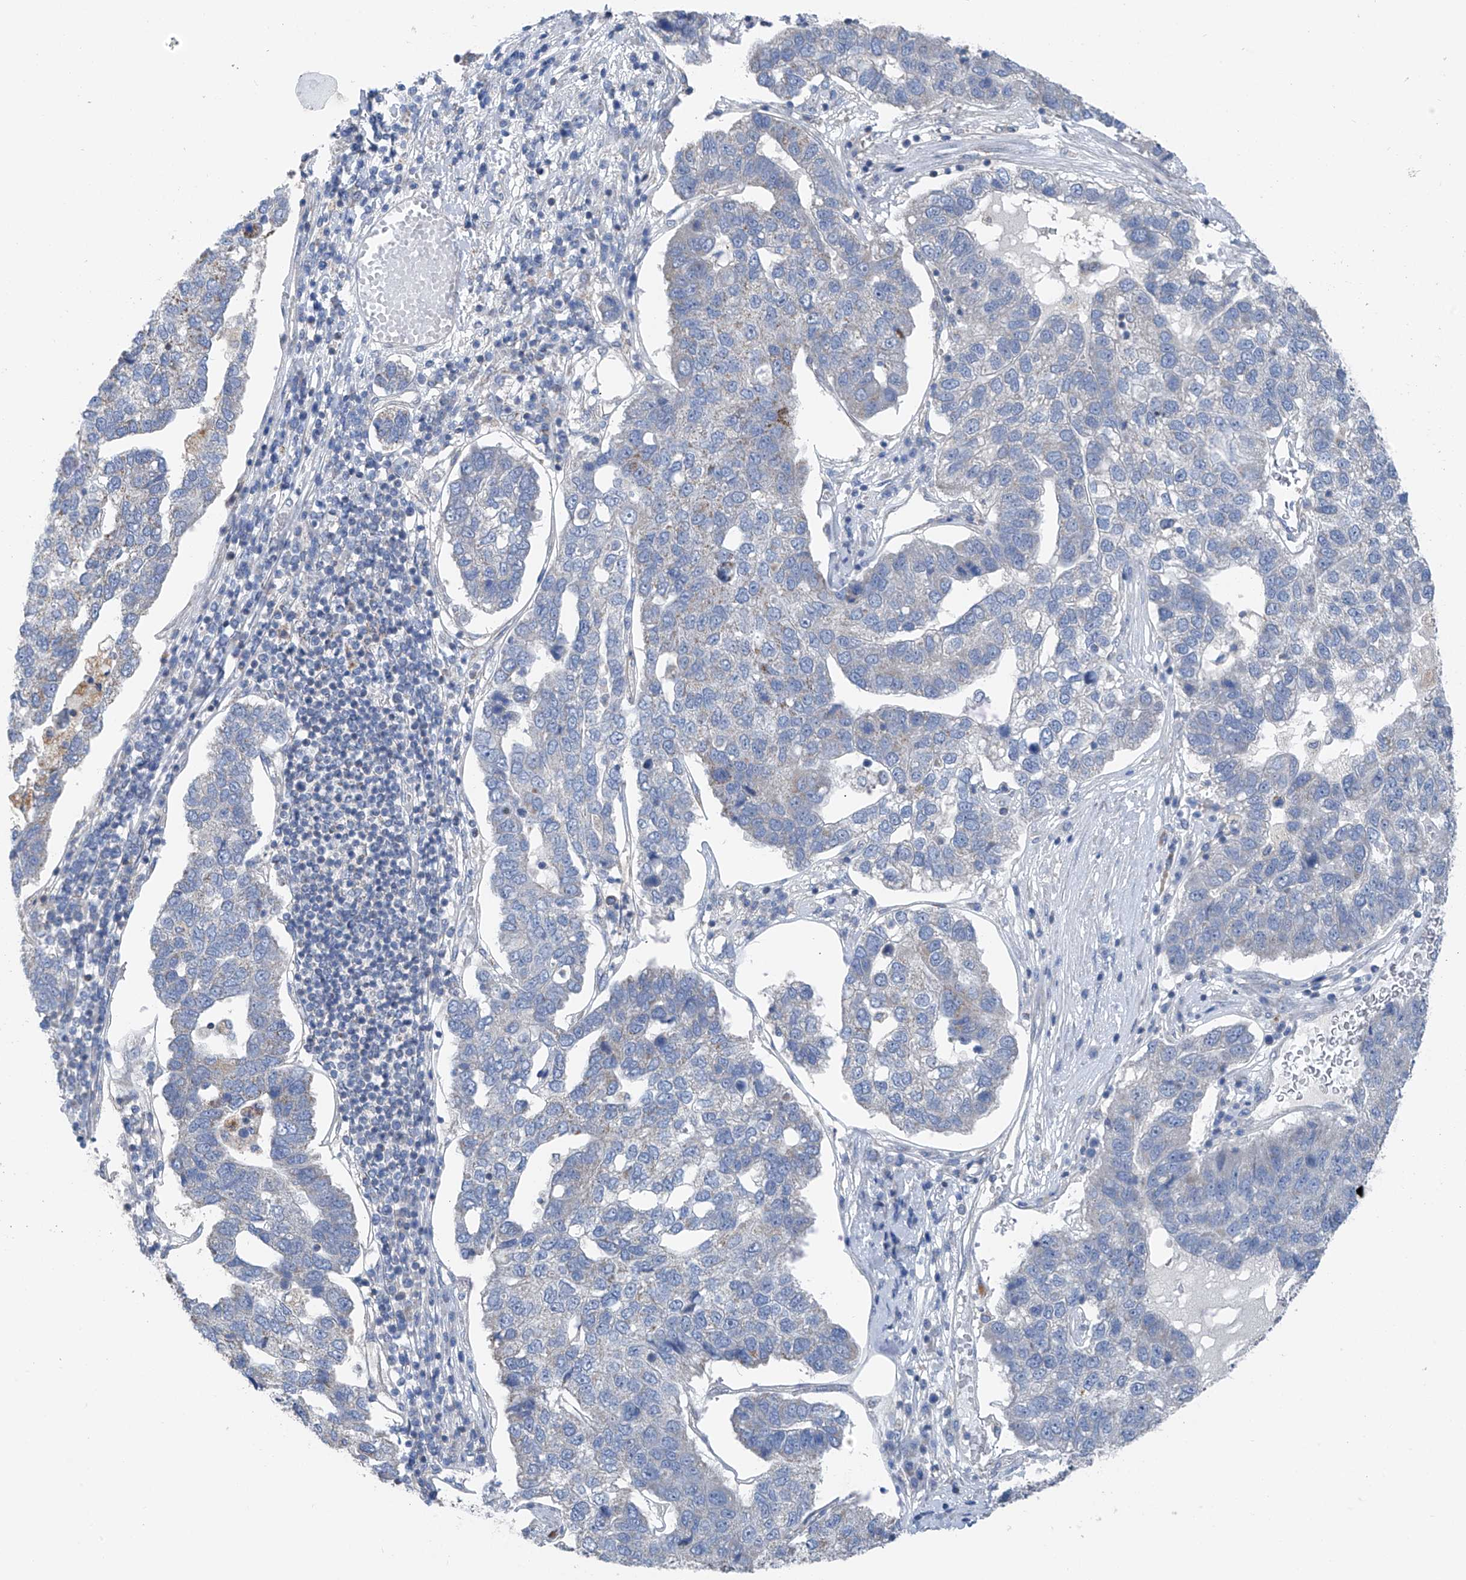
{"staining": {"intensity": "negative", "quantity": "none", "location": "none"}, "tissue": "pancreatic cancer", "cell_type": "Tumor cells", "image_type": "cancer", "snomed": [{"axis": "morphology", "description": "Adenocarcinoma, NOS"}, {"axis": "topography", "description": "Pancreas"}], "caption": "This histopathology image is of pancreatic cancer (adenocarcinoma) stained with immunohistochemistry (IHC) to label a protein in brown with the nuclei are counter-stained blue. There is no staining in tumor cells. (DAB immunohistochemistry visualized using brightfield microscopy, high magnification).", "gene": "SYN3", "patient": {"sex": "female", "age": 61}}